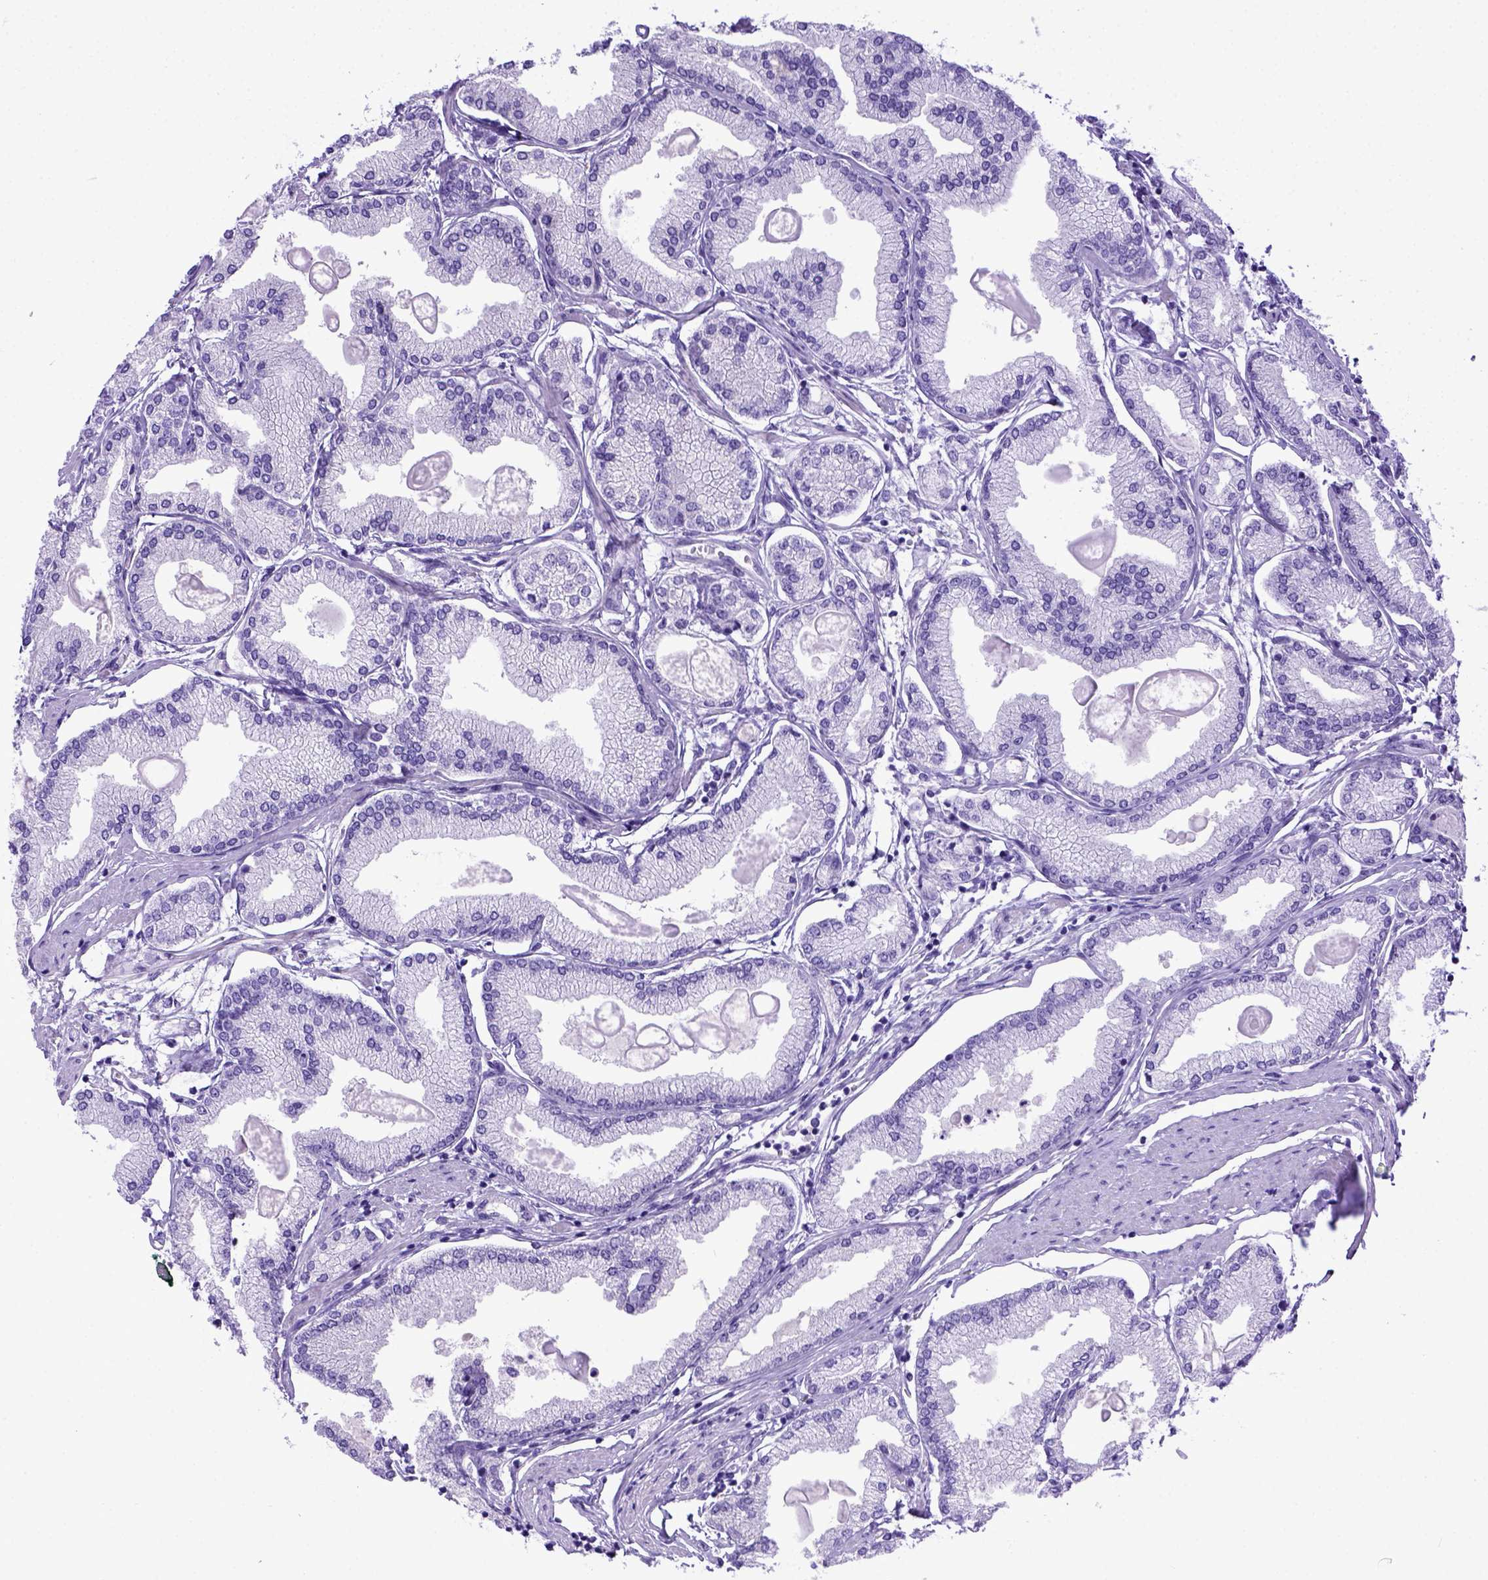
{"staining": {"intensity": "negative", "quantity": "none", "location": "none"}, "tissue": "prostate cancer", "cell_type": "Tumor cells", "image_type": "cancer", "snomed": [{"axis": "morphology", "description": "Adenocarcinoma, High grade"}, {"axis": "topography", "description": "Prostate"}], "caption": "Immunohistochemistry (IHC) image of neoplastic tissue: human prostate cancer stained with DAB exhibits no significant protein staining in tumor cells.", "gene": "ADAM12", "patient": {"sex": "male", "age": 68}}